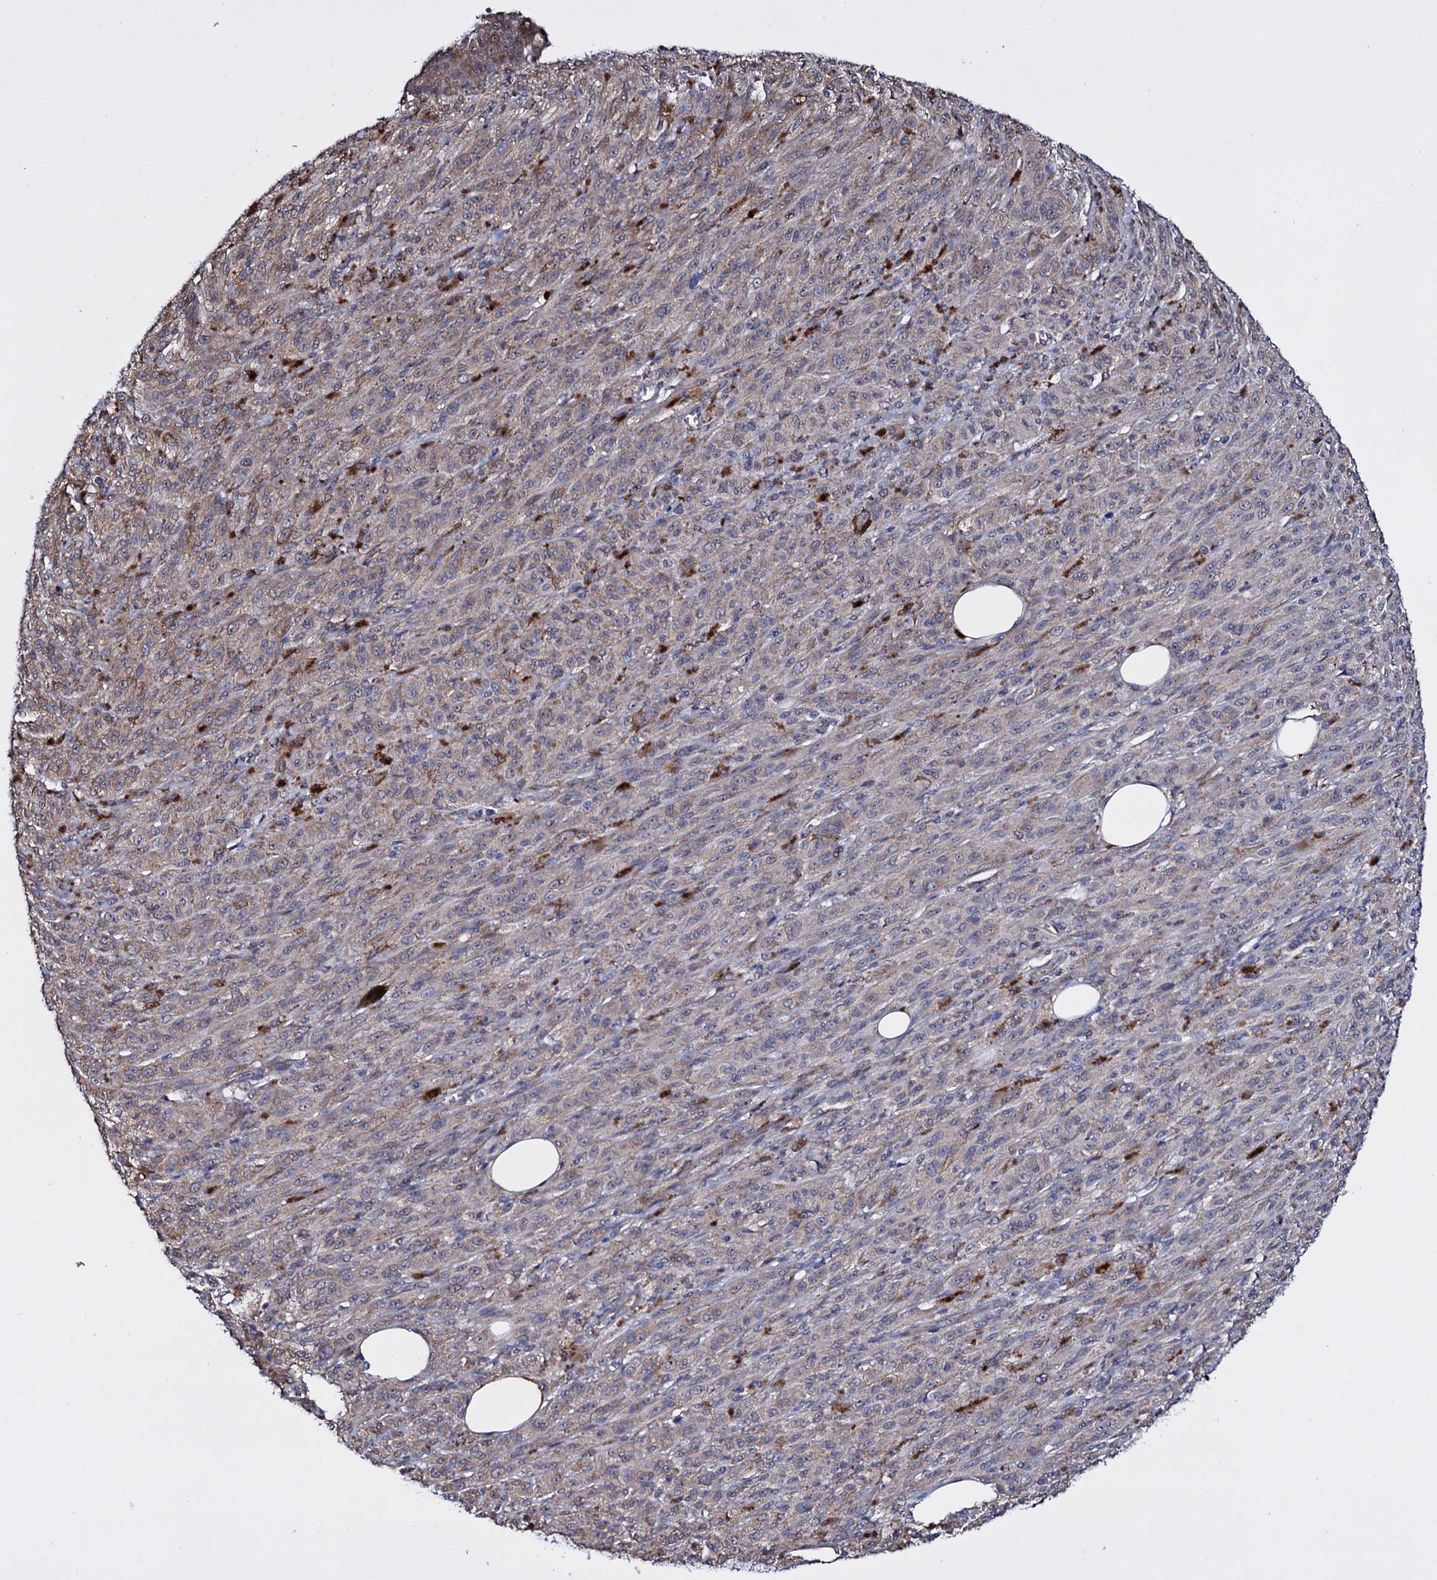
{"staining": {"intensity": "weak", "quantity": "25%-75%", "location": "cytoplasmic/membranous"}, "tissue": "melanoma", "cell_type": "Tumor cells", "image_type": "cancer", "snomed": [{"axis": "morphology", "description": "Malignant melanoma, NOS"}, {"axis": "topography", "description": "Skin"}], "caption": "Melanoma stained for a protein displays weak cytoplasmic/membranous positivity in tumor cells.", "gene": "GAREM1", "patient": {"sex": "female", "age": 52}}